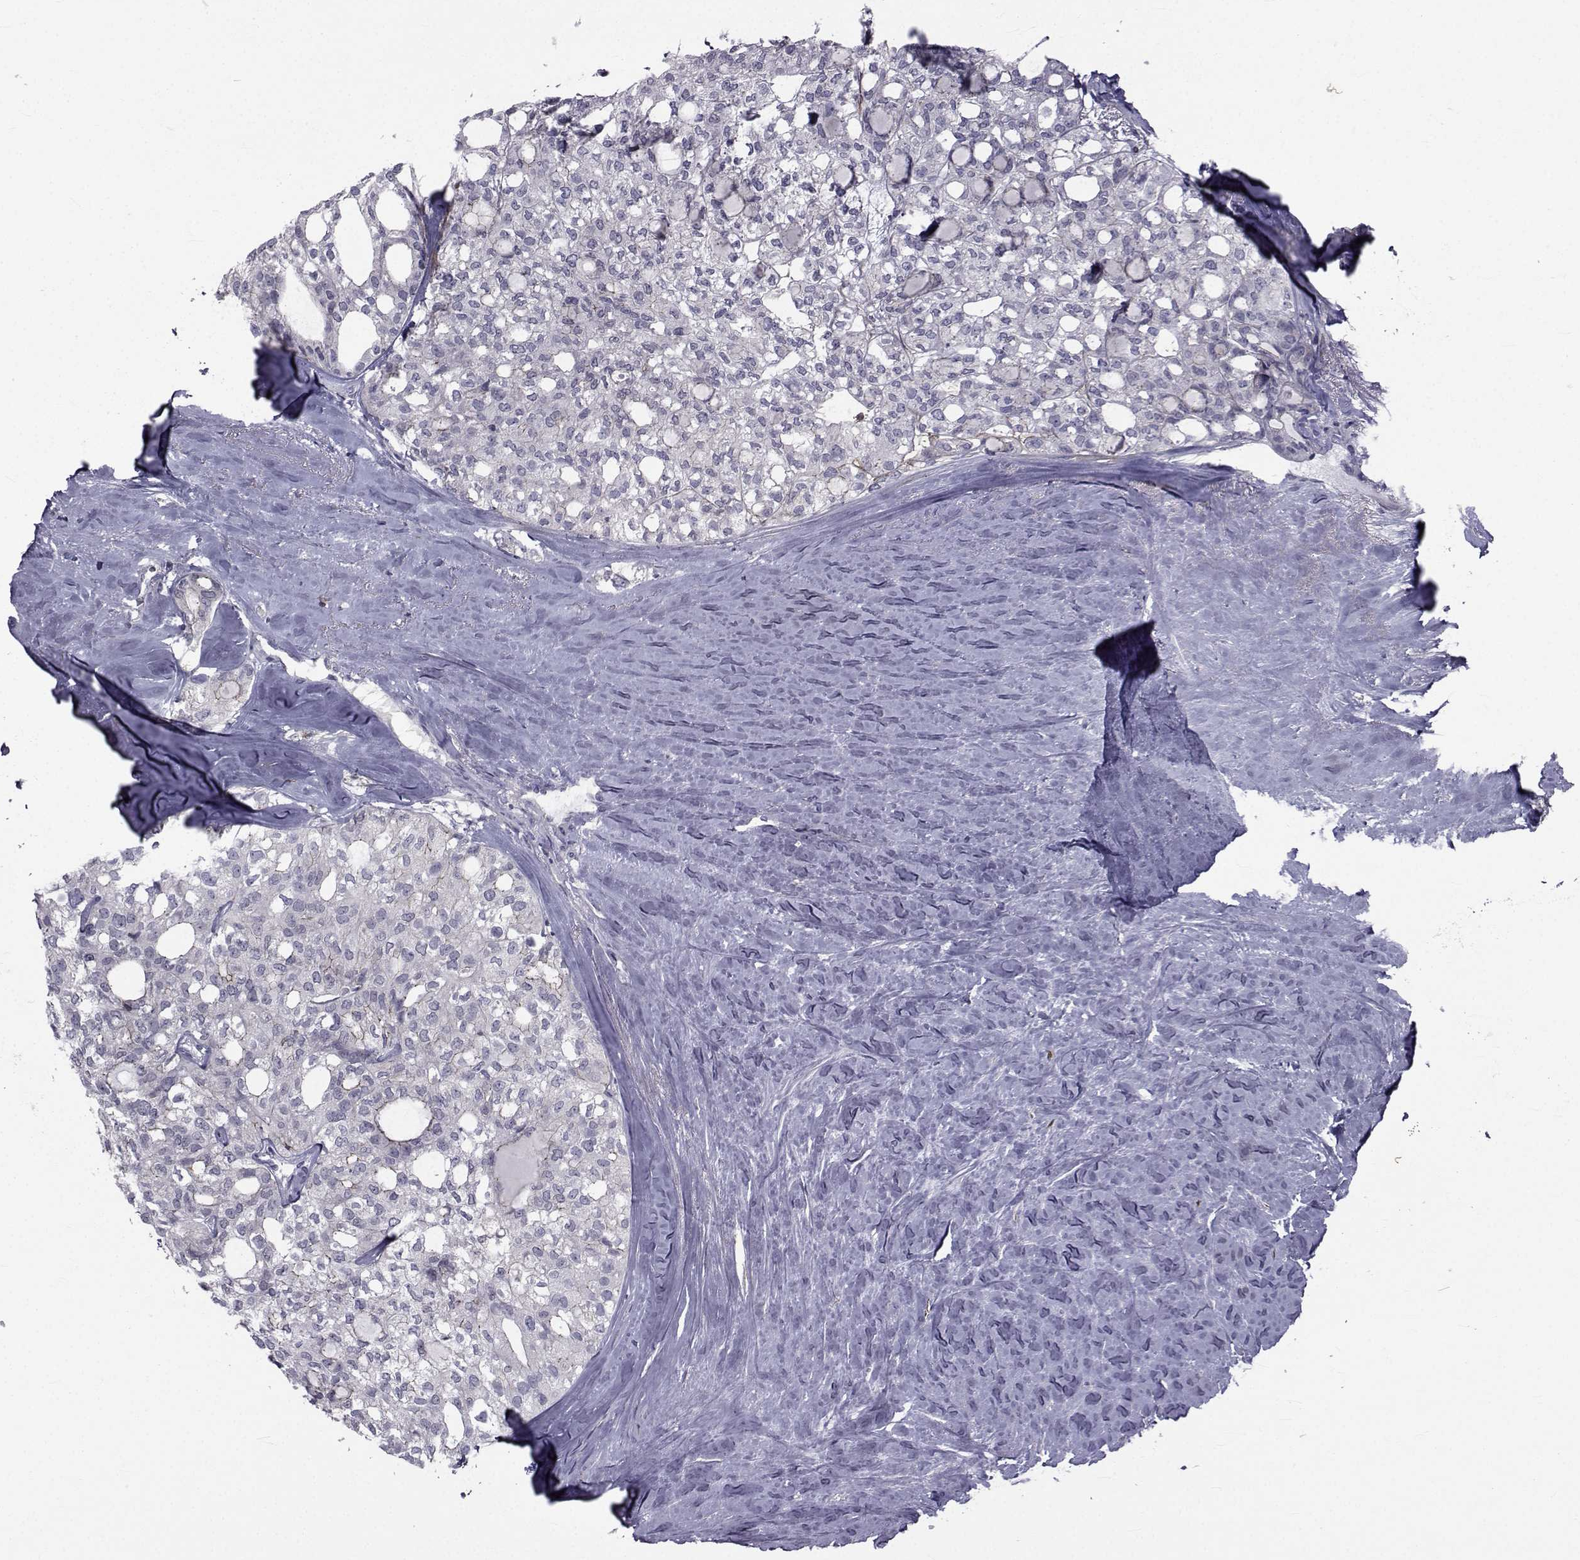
{"staining": {"intensity": "moderate", "quantity": "<25%", "location": "cytoplasmic/membranous"}, "tissue": "thyroid cancer", "cell_type": "Tumor cells", "image_type": "cancer", "snomed": [{"axis": "morphology", "description": "Follicular adenoma carcinoma, NOS"}, {"axis": "topography", "description": "Thyroid gland"}], "caption": "A low amount of moderate cytoplasmic/membranous expression is identified in about <25% of tumor cells in thyroid follicular adenoma carcinoma tissue.", "gene": "SLC30A10", "patient": {"sex": "male", "age": 75}}